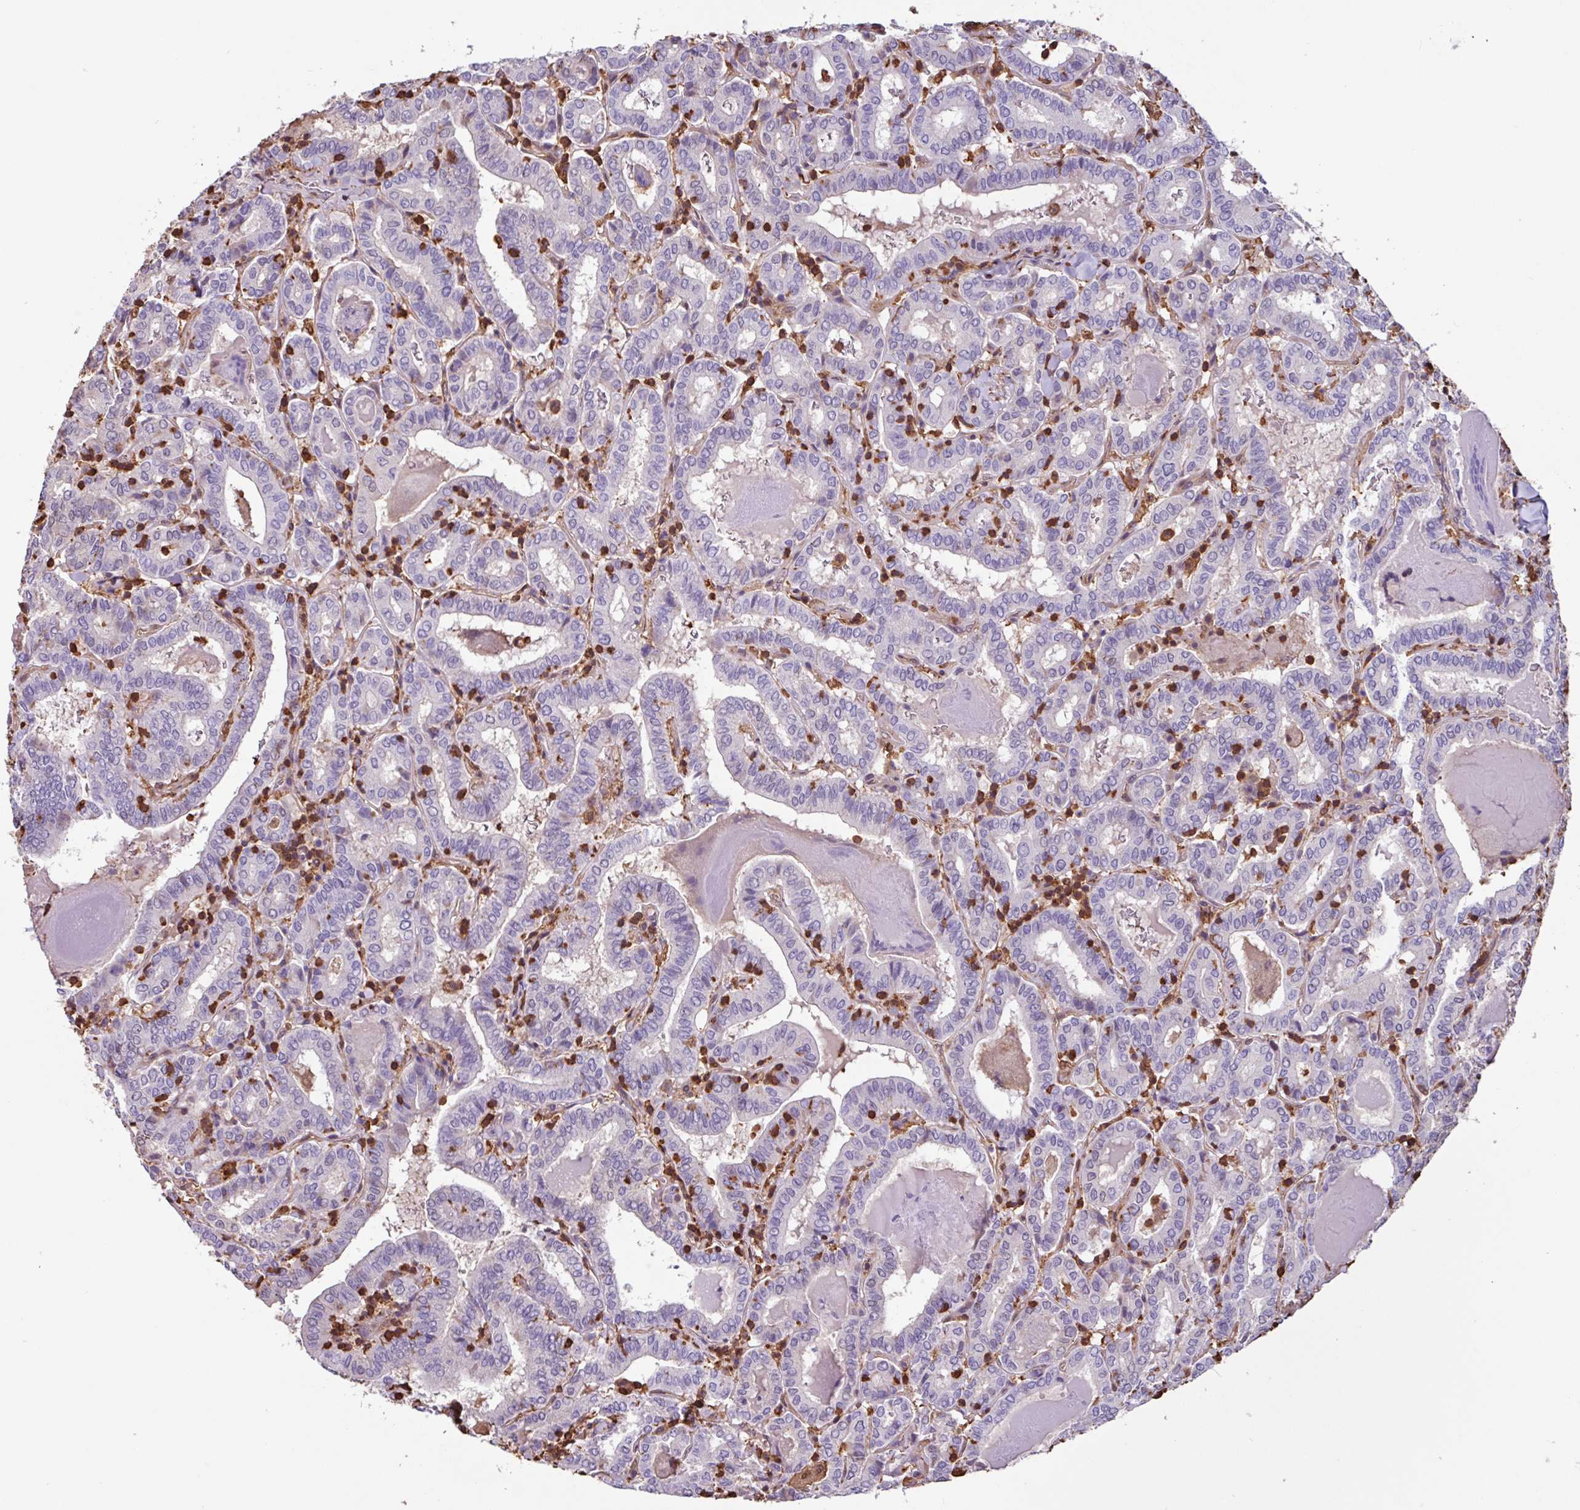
{"staining": {"intensity": "negative", "quantity": "none", "location": "none"}, "tissue": "thyroid cancer", "cell_type": "Tumor cells", "image_type": "cancer", "snomed": [{"axis": "morphology", "description": "Papillary adenocarcinoma, NOS"}, {"axis": "topography", "description": "Thyroid gland"}], "caption": "A high-resolution photomicrograph shows immunohistochemistry staining of thyroid cancer (papillary adenocarcinoma), which reveals no significant positivity in tumor cells.", "gene": "ARHGDIB", "patient": {"sex": "female", "age": 72}}